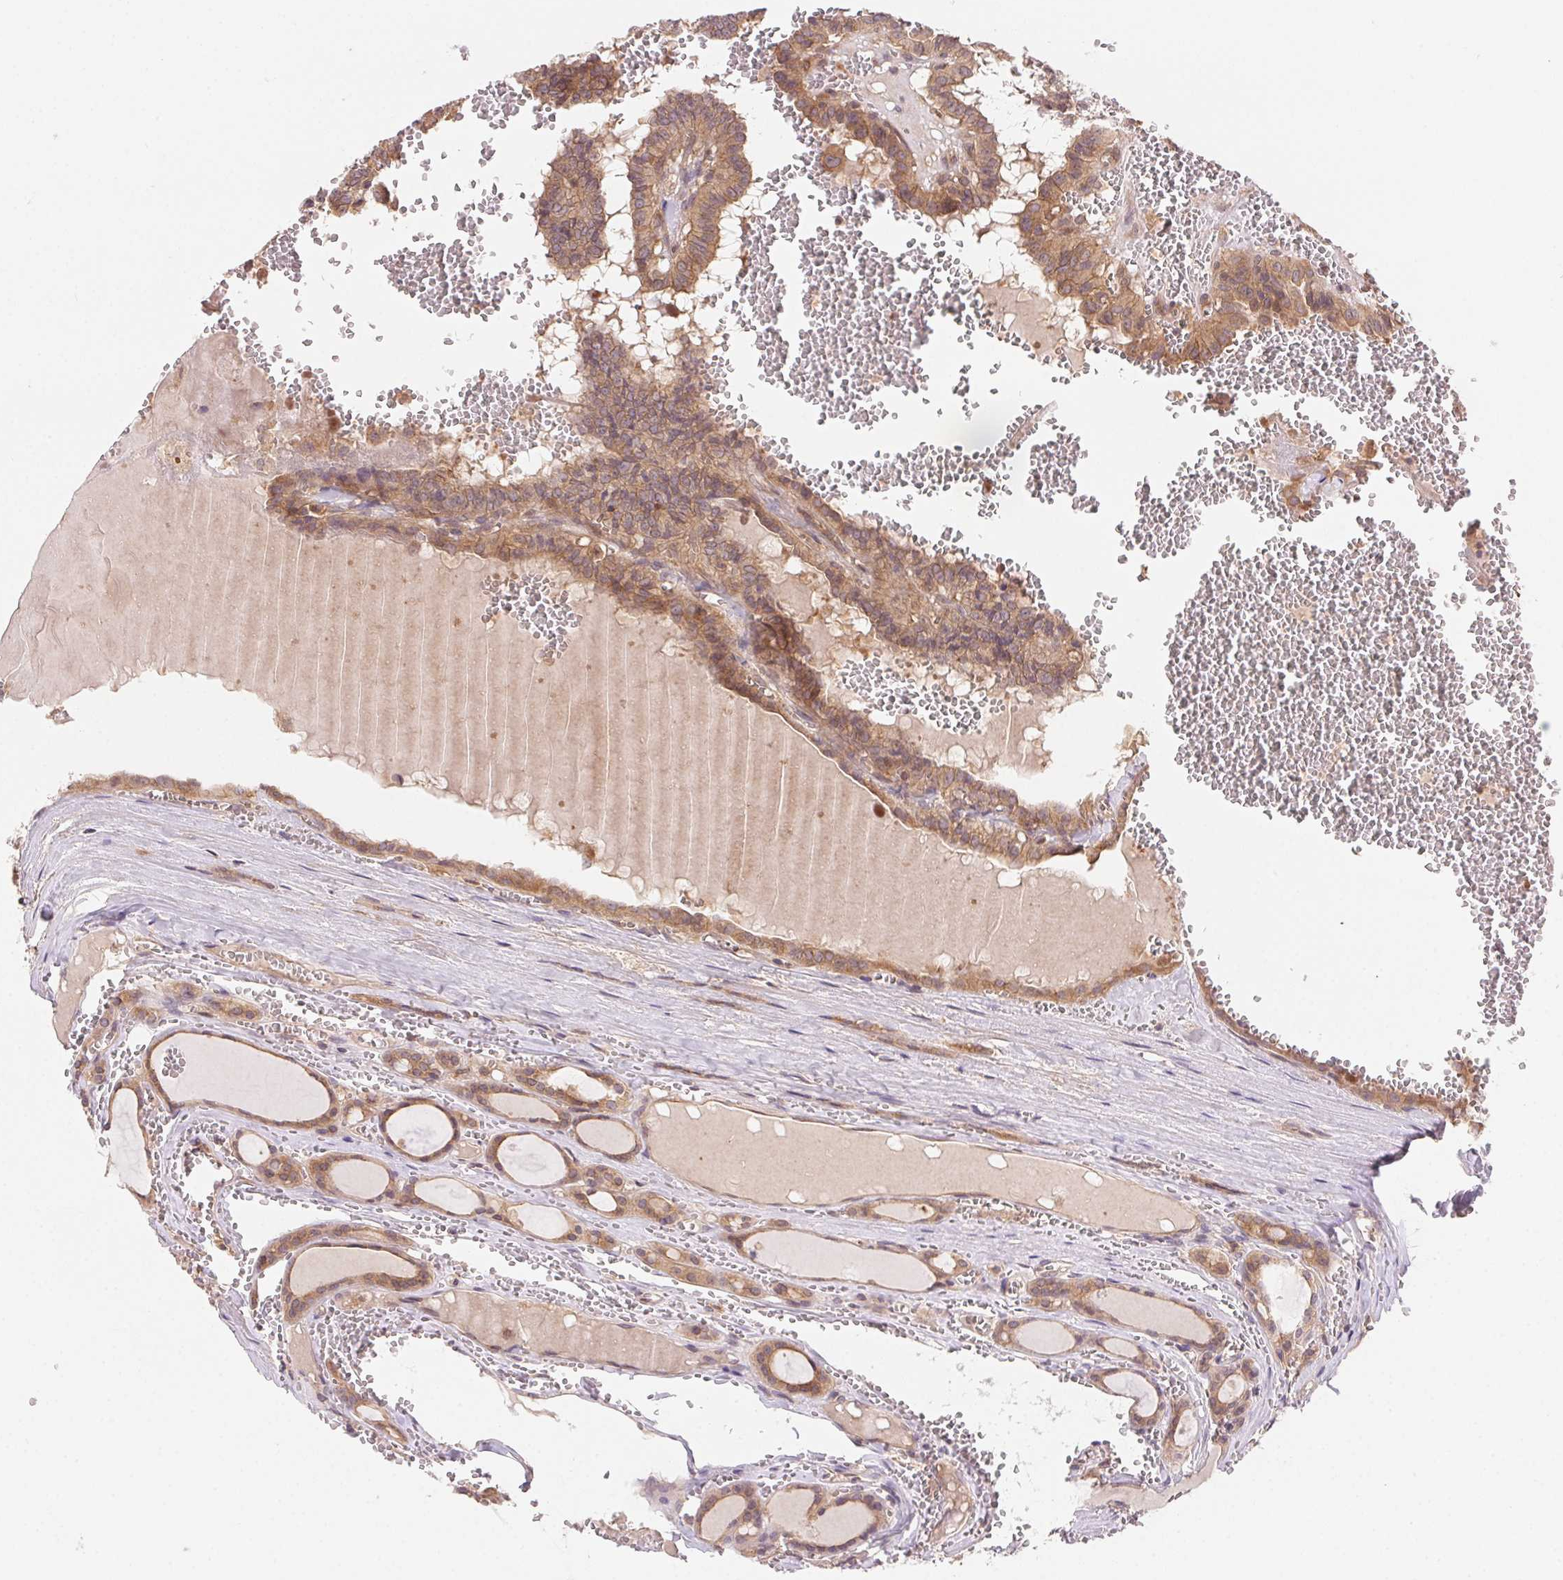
{"staining": {"intensity": "weak", "quantity": ">75%", "location": "cytoplasmic/membranous"}, "tissue": "thyroid cancer", "cell_type": "Tumor cells", "image_type": "cancer", "snomed": [{"axis": "morphology", "description": "Papillary adenocarcinoma, NOS"}, {"axis": "topography", "description": "Thyroid gland"}], "caption": "Protein staining by immunohistochemistry (IHC) demonstrates weak cytoplasmic/membranous expression in about >75% of tumor cells in thyroid papillary adenocarcinoma.", "gene": "PRKAA1", "patient": {"sex": "female", "age": 21}}